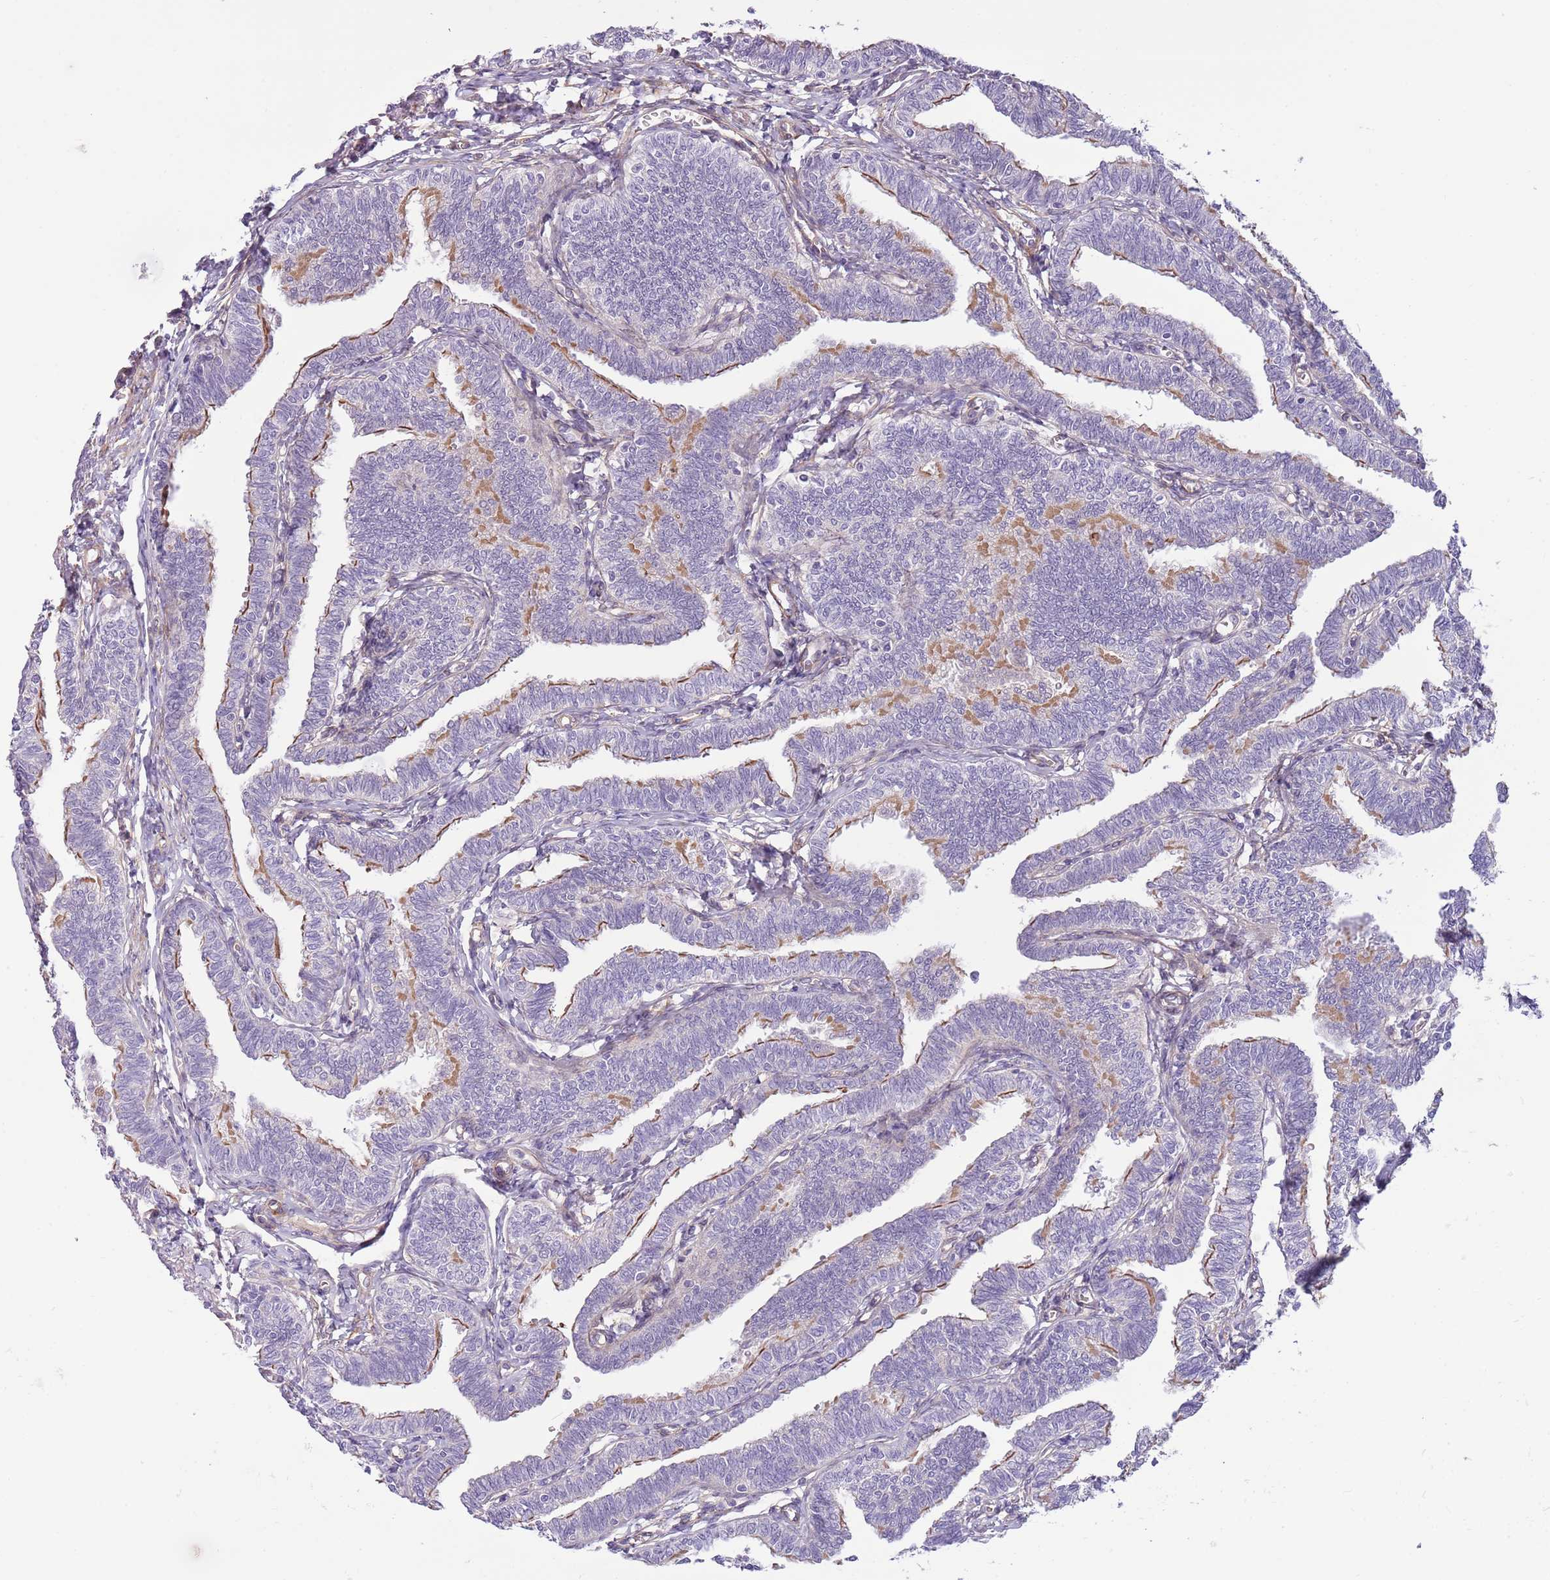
{"staining": {"intensity": "moderate", "quantity": "25%-75%", "location": "cytoplasmic/membranous"}, "tissue": "fallopian tube", "cell_type": "Glandular cells", "image_type": "normal", "snomed": [{"axis": "morphology", "description": "Normal tissue, NOS"}, {"axis": "topography", "description": "Fallopian tube"}, {"axis": "topography", "description": "Ovary"}], "caption": "Fallopian tube stained with a protein marker demonstrates moderate staining in glandular cells.", "gene": "MRO", "patient": {"sex": "female", "age": 23}}